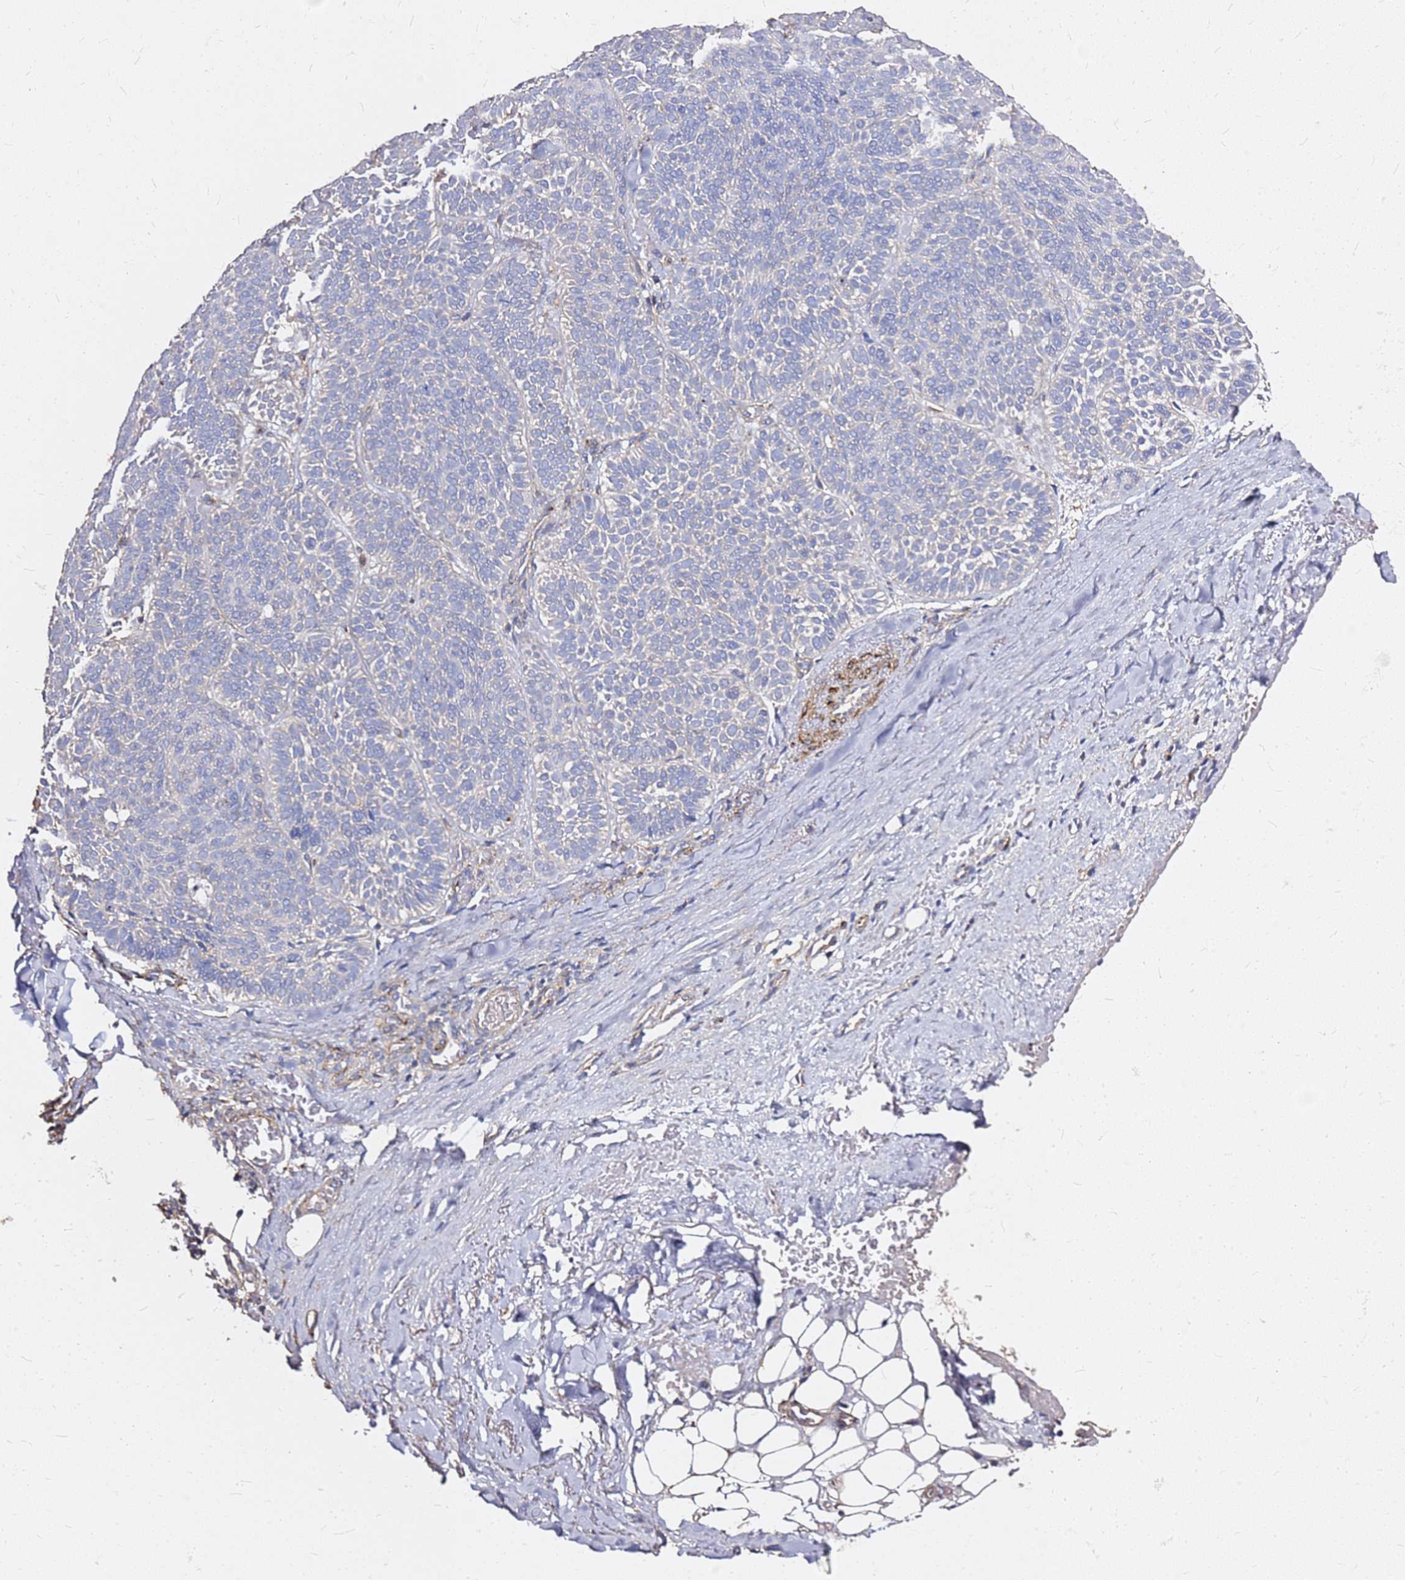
{"staining": {"intensity": "negative", "quantity": "none", "location": "none"}, "tissue": "skin cancer", "cell_type": "Tumor cells", "image_type": "cancer", "snomed": [{"axis": "morphology", "description": "Basal cell carcinoma"}, {"axis": "topography", "description": "Skin"}], "caption": "Histopathology image shows no protein expression in tumor cells of skin basal cell carcinoma tissue.", "gene": "EXD3", "patient": {"sex": "male", "age": 85}}